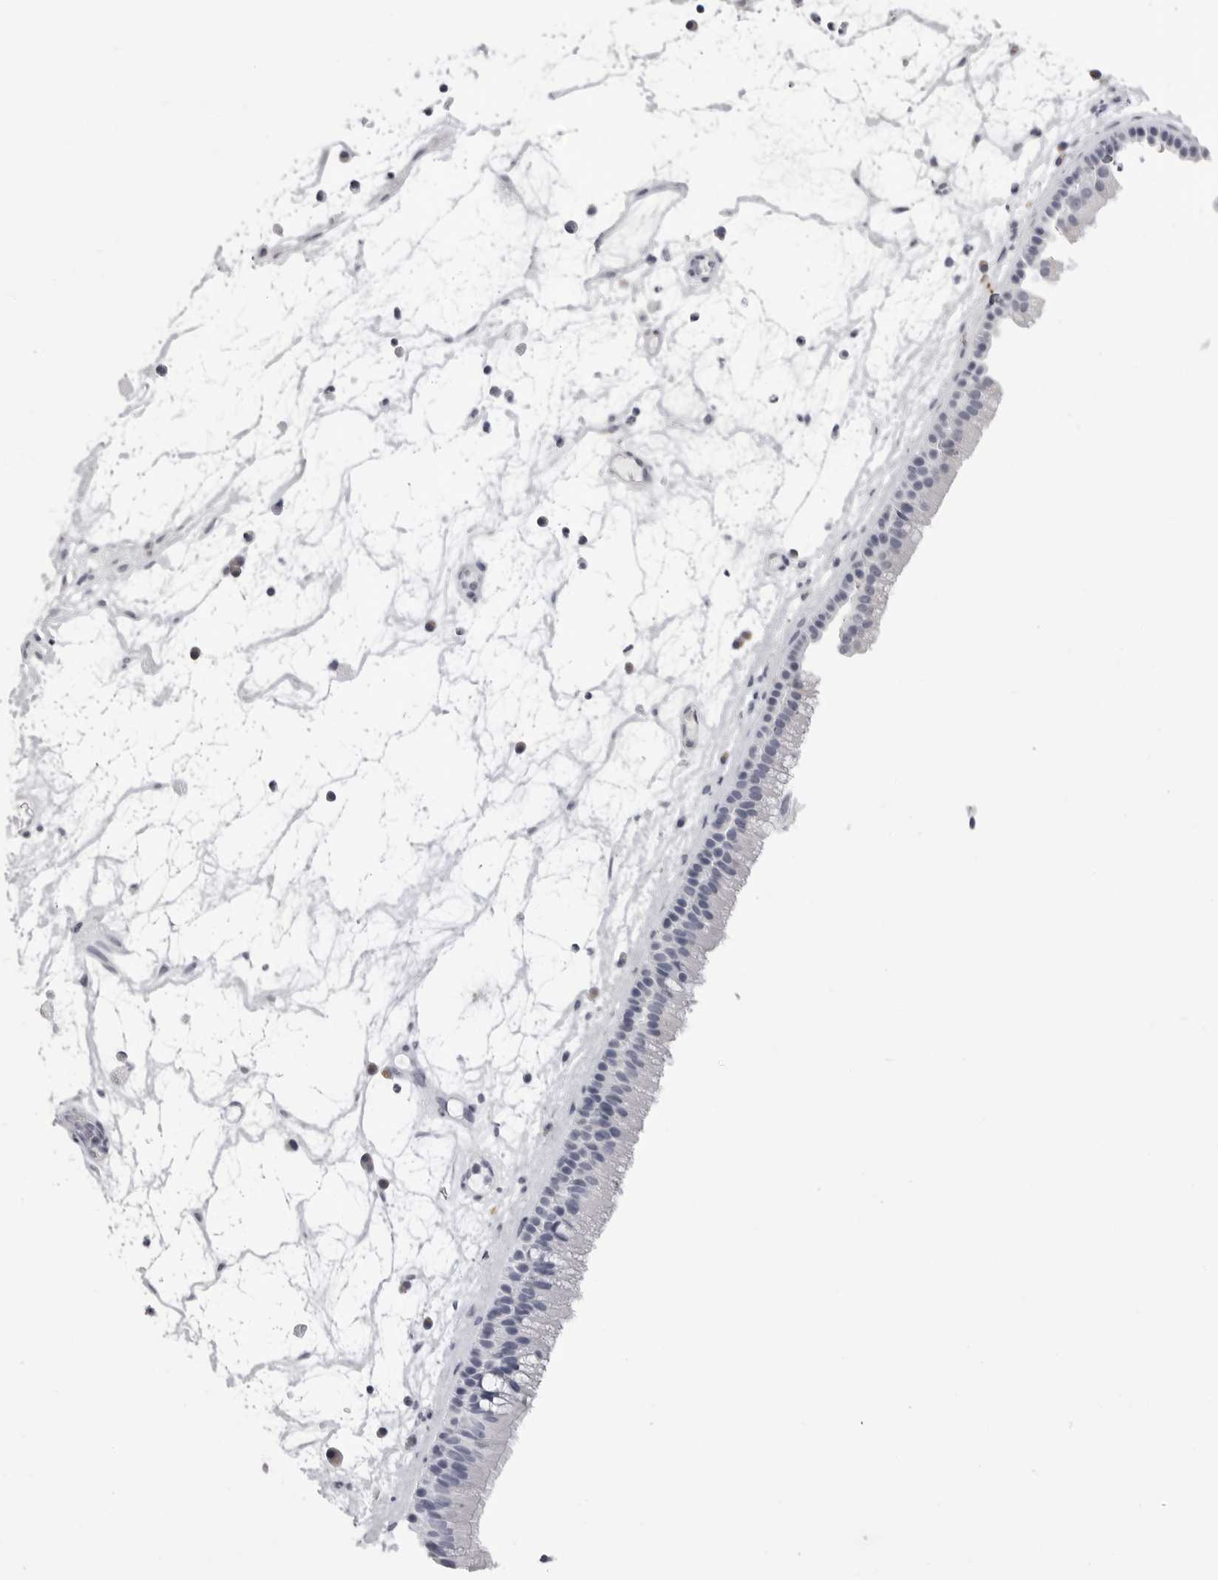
{"staining": {"intensity": "negative", "quantity": "none", "location": "none"}, "tissue": "nasopharynx", "cell_type": "Respiratory epithelial cells", "image_type": "normal", "snomed": [{"axis": "morphology", "description": "Normal tissue, NOS"}, {"axis": "morphology", "description": "Inflammation, NOS"}, {"axis": "morphology", "description": "Malignant melanoma, Metastatic site"}, {"axis": "topography", "description": "Nasopharynx"}], "caption": "Respiratory epithelial cells show no significant protein staining in benign nasopharynx. (DAB (3,3'-diaminobenzidine) immunohistochemistry visualized using brightfield microscopy, high magnification).", "gene": "LGALS4", "patient": {"sex": "male", "age": 70}}